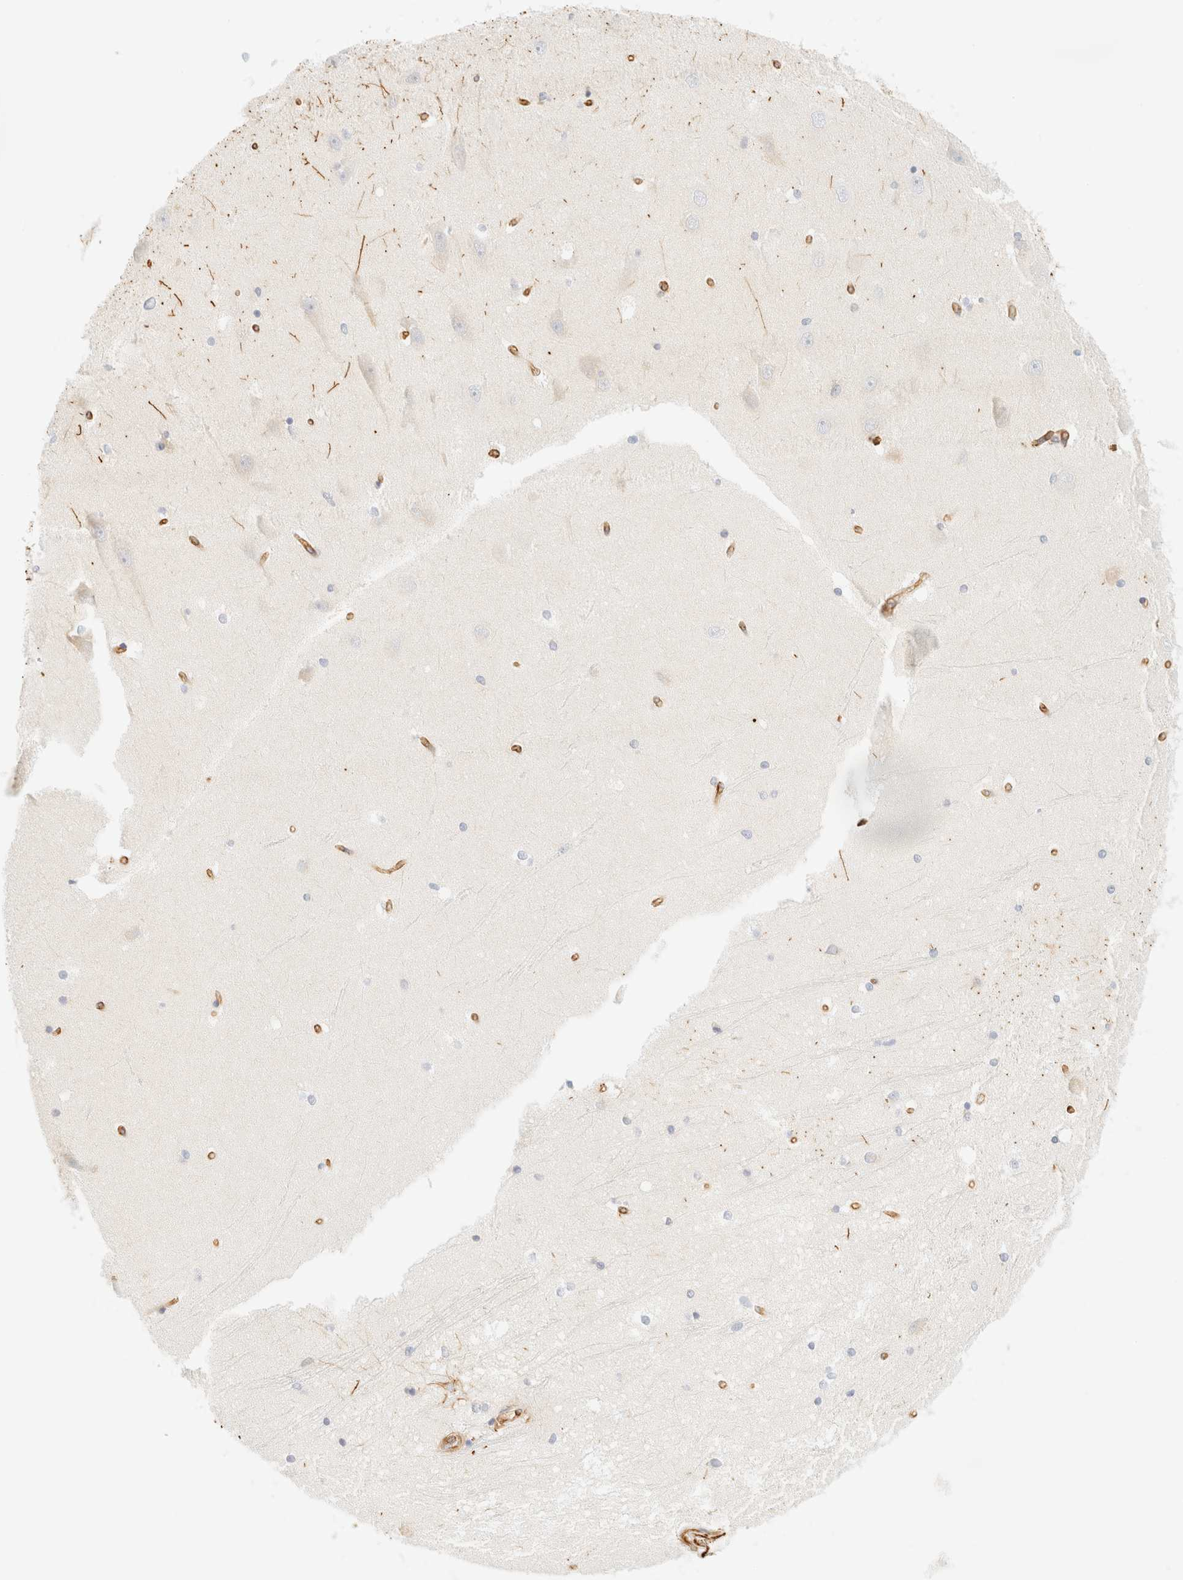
{"staining": {"intensity": "moderate", "quantity": "<25%", "location": "cytoplasmic/membranous"}, "tissue": "hippocampus", "cell_type": "Glial cells", "image_type": "normal", "snomed": [{"axis": "morphology", "description": "Normal tissue, NOS"}, {"axis": "topography", "description": "Hippocampus"}], "caption": "Immunohistochemical staining of benign human hippocampus displays low levels of moderate cytoplasmic/membranous positivity in about <25% of glial cells. (brown staining indicates protein expression, while blue staining denotes nuclei).", "gene": "OTOP2", "patient": {"sex": "male", "age": 45}}